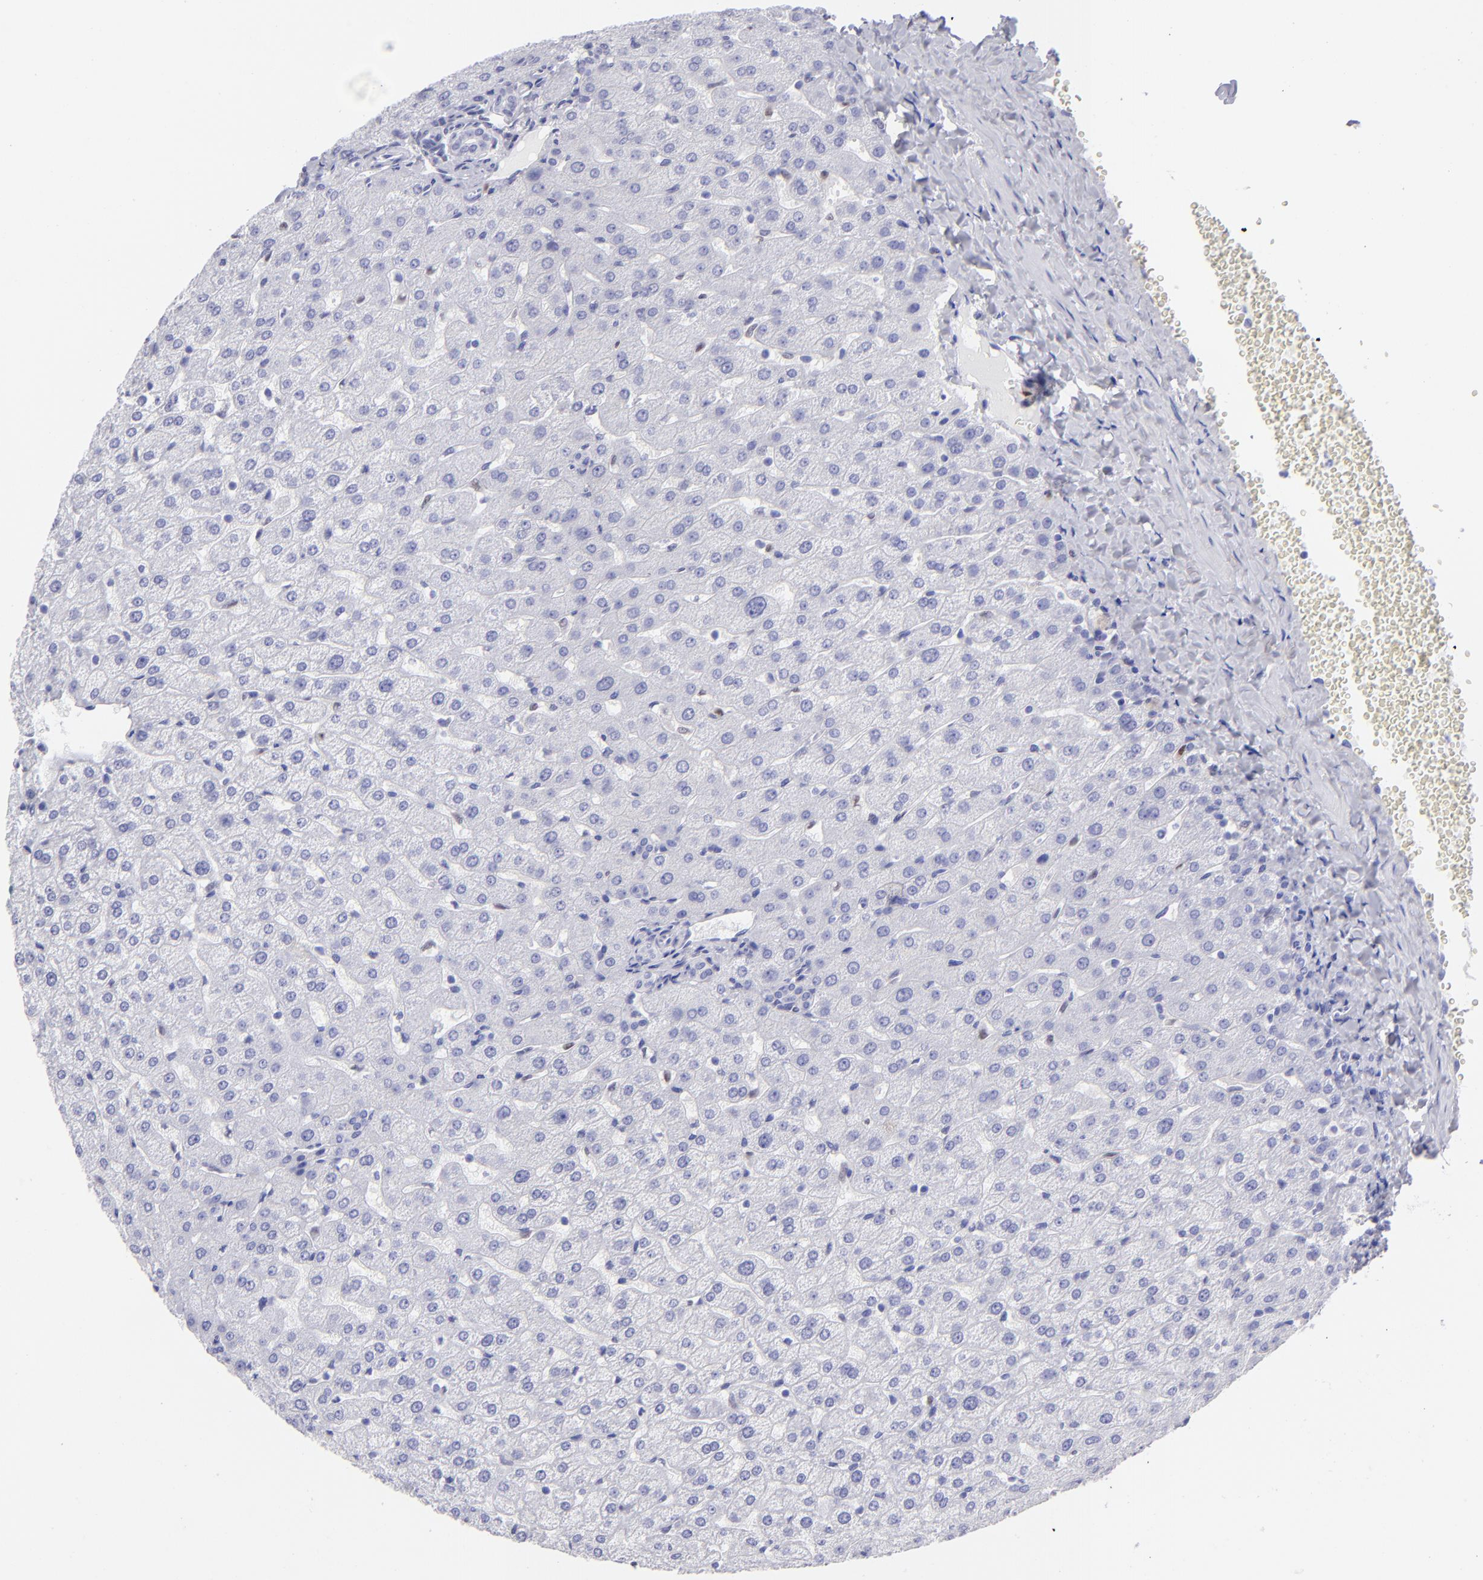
{"staining": {"intensity": "negative", "quantity": "none", "location": "none"}, "tissue": "liver", "cell_type": "Cholangiocytes", "image_type": "normal", "snomed": [{"axis": "morphology", "description": "Normal tissue, NOS"}, {"axis": "morphology", "description": "Fibrosis, NOS"}, {"axis": "topography", "description": "Liver"}], "caption": "A micrograph of liver stained for a protein shows no brown staining in cholangiocytes. Brightfield microscopy of IHC stained with DAB (brown) and hematoxylin (blue), captured at high magnification.", "gene": "MITF", "patient": {"sex": "female", "age": 29}}